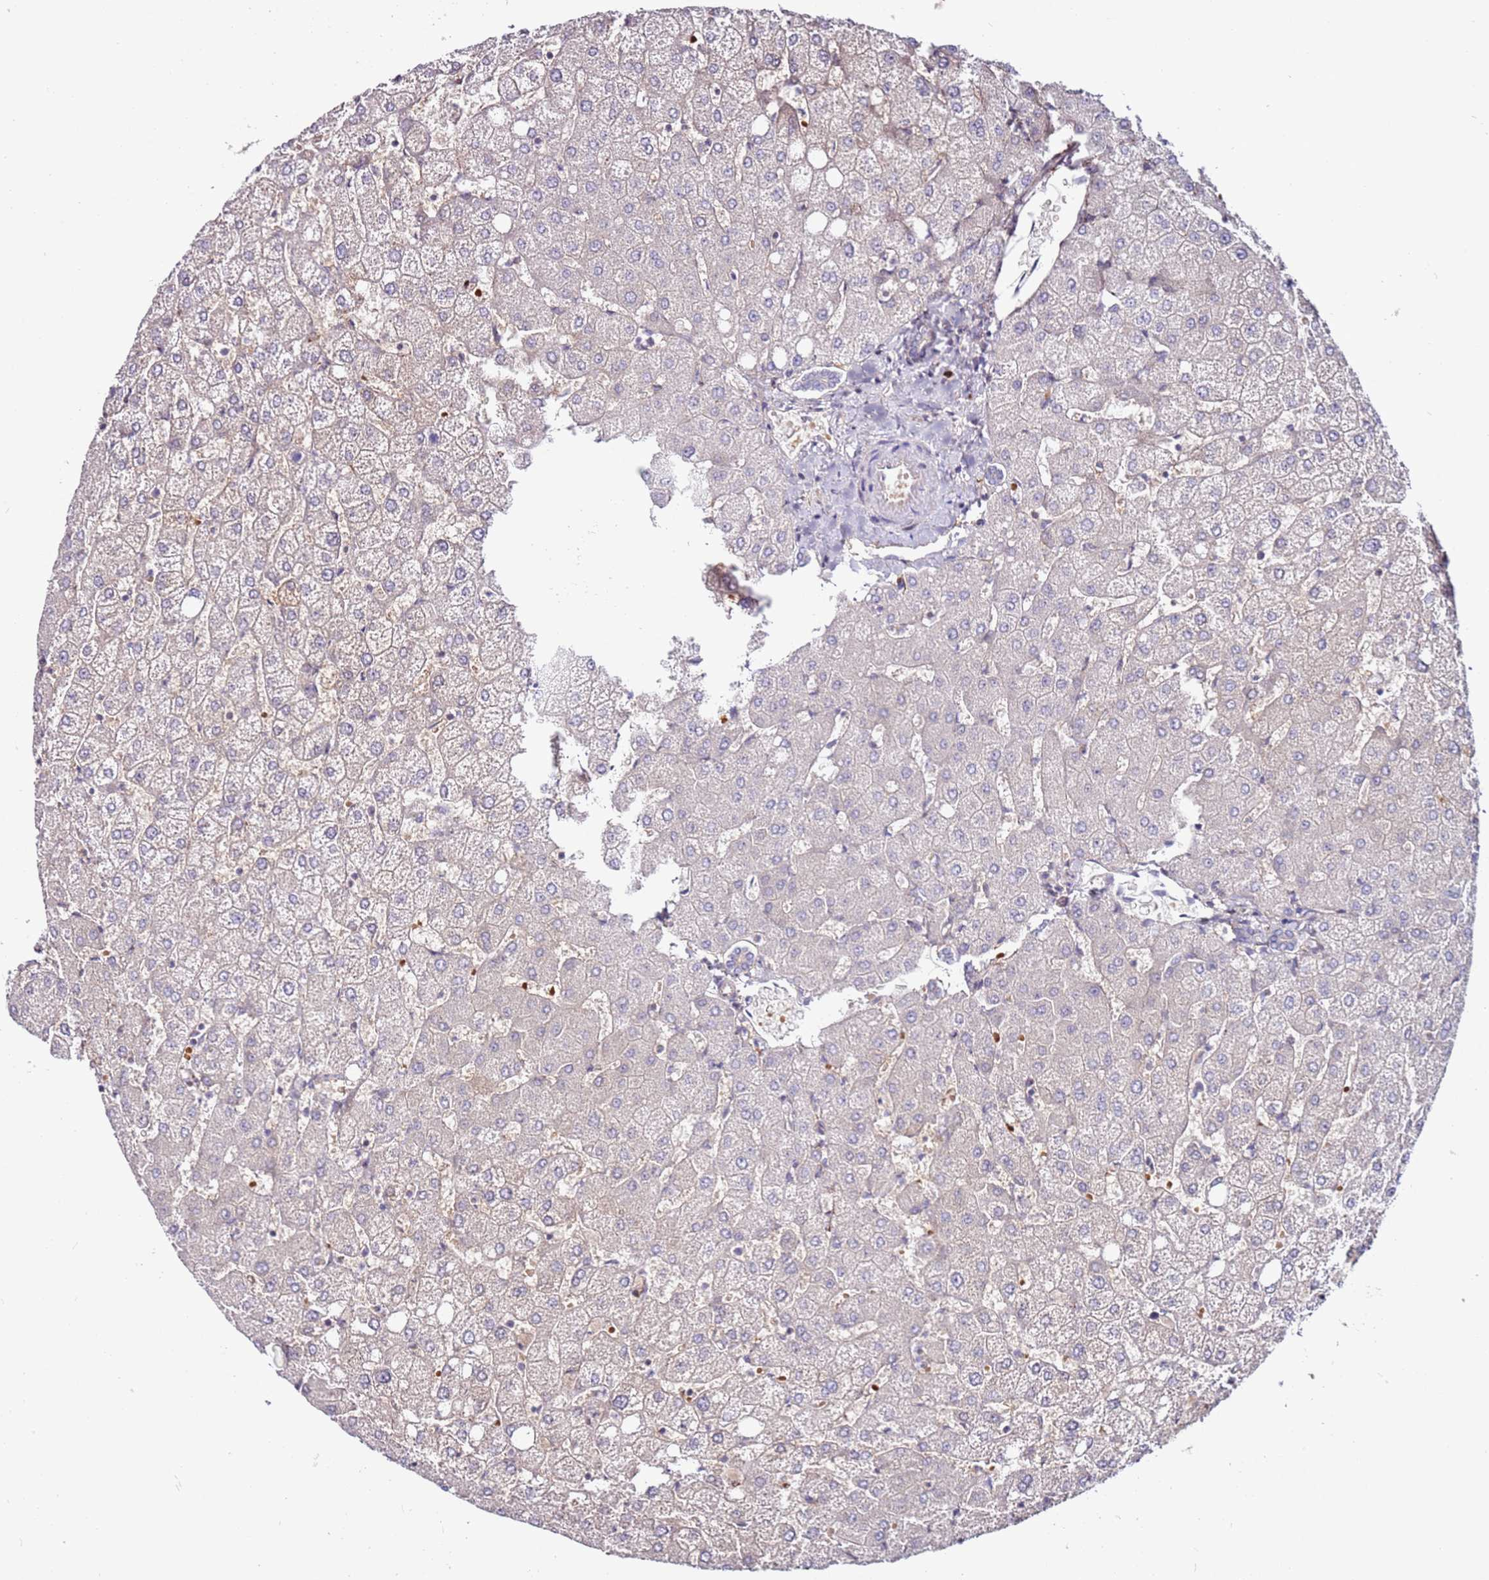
{"staining": {"intensity": "negative", "quantity": "none", "location": "none"}, "tissue": "liver", "cell_type": "Cholangiocytes", "image_type": "normal", "snomed": [{"axis": "morphology", "description": "Normal tissue, NOS"}, {"axis": "topography", "description": "Liver"}], "caption": "This photomicrograph is of normal liver stained with immunohistochemistry to label a protein in brown with the nuclei are counter-stained blue. There is no positivity in cholangiocytes.", "gene": "MTG2", "patient": {"sex": "female", "age": 54}}